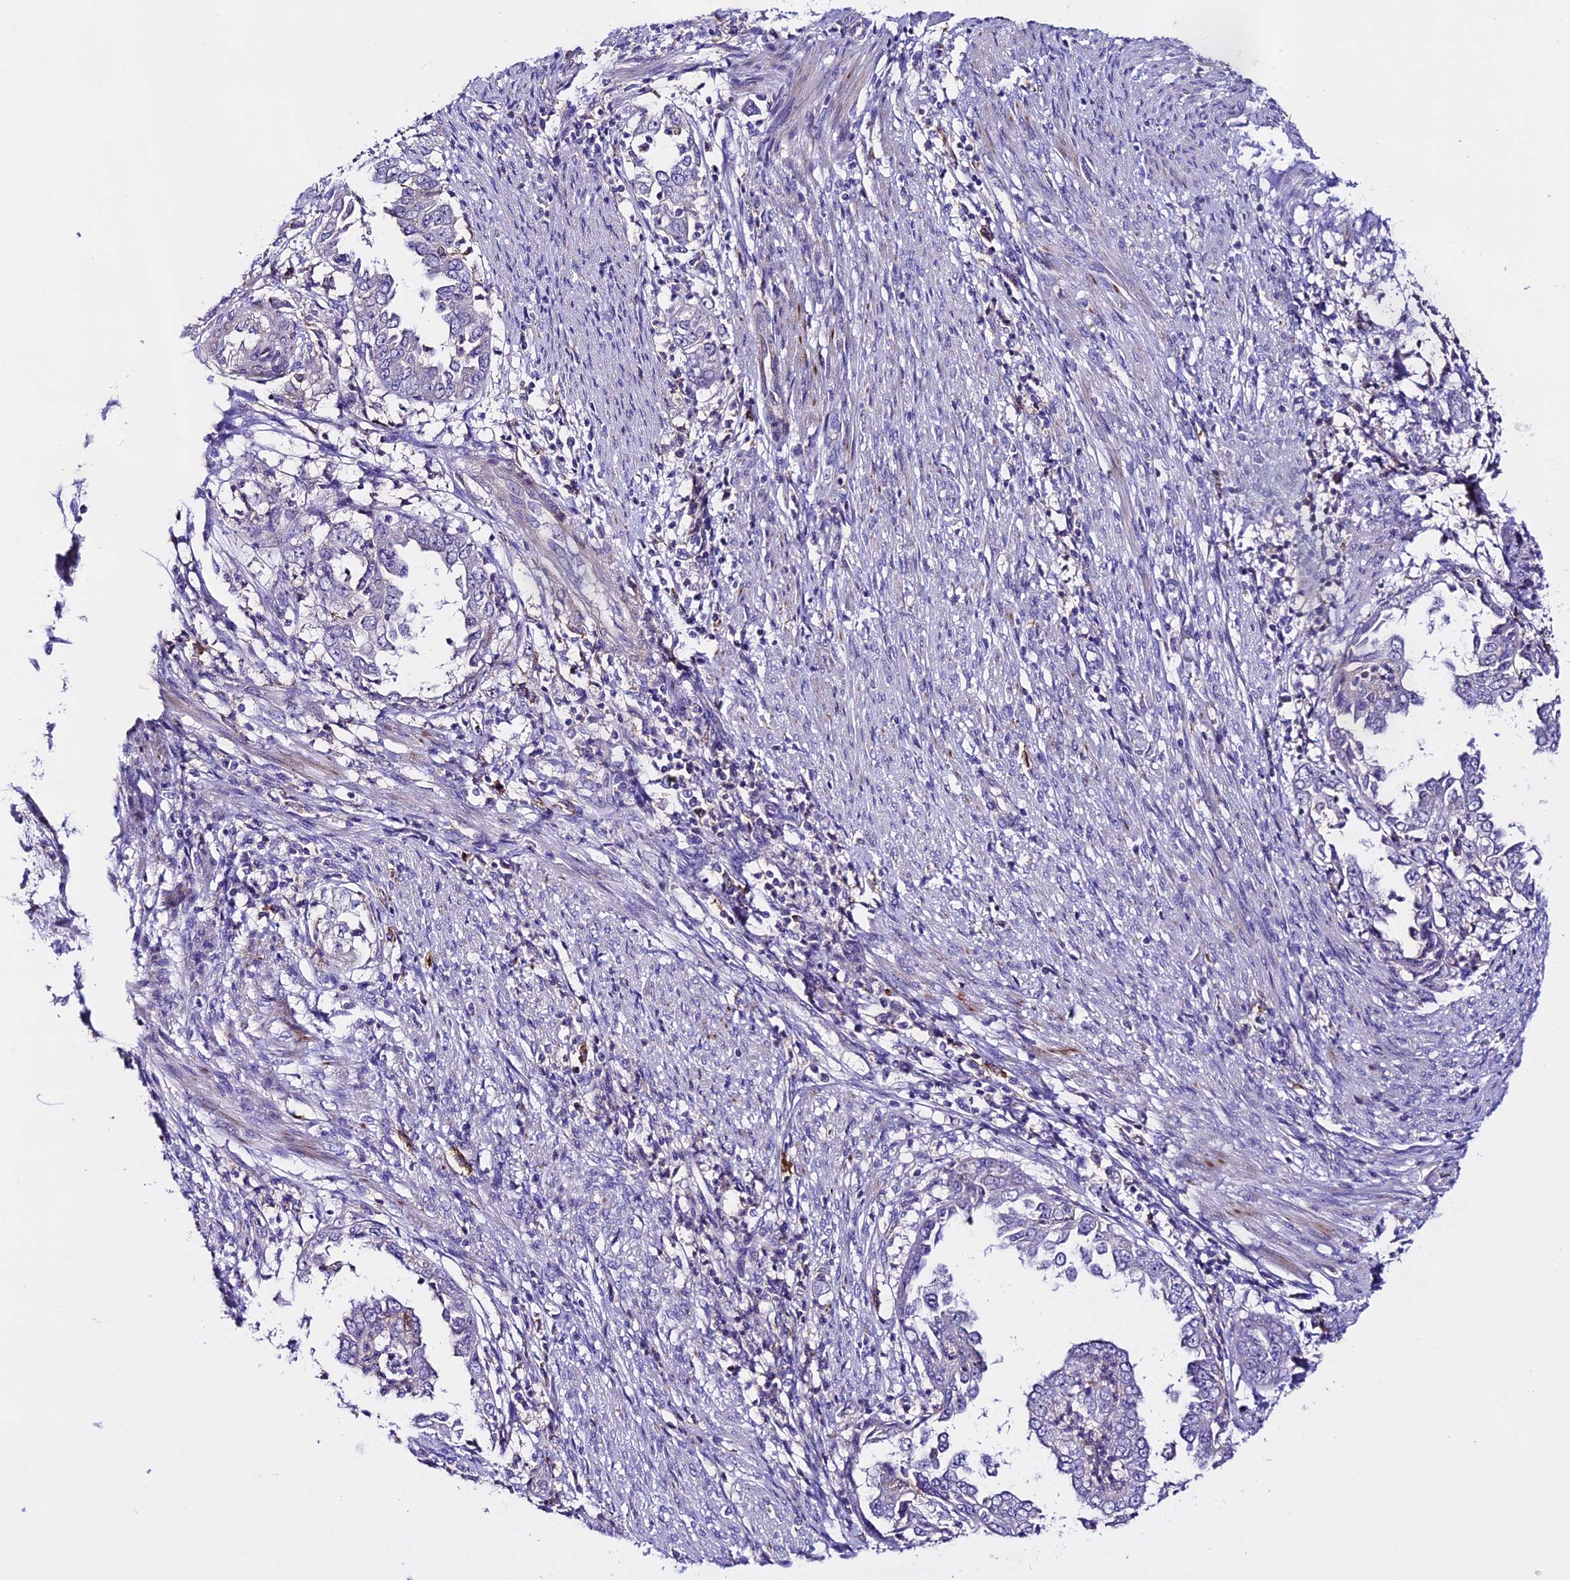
{"staining": {"intensity": "negative", "quantity": "none", "location": "none"}, "tissue": "endometrial cancer", "cell_type": "Tumor cells", "image_type": "cancer", "snomed": [{"axis": "morphology", "description": "Adenocarcinoma, NOS"}, {"axis": "topography", "description": "Endometrium"}], "caption": "Immunohistochemical staining of human endometrial adenocarcinoma shows no significant staining in tumor cells.", "gene": "NOD2", "patient": {"sex": "female", "age": 85}}